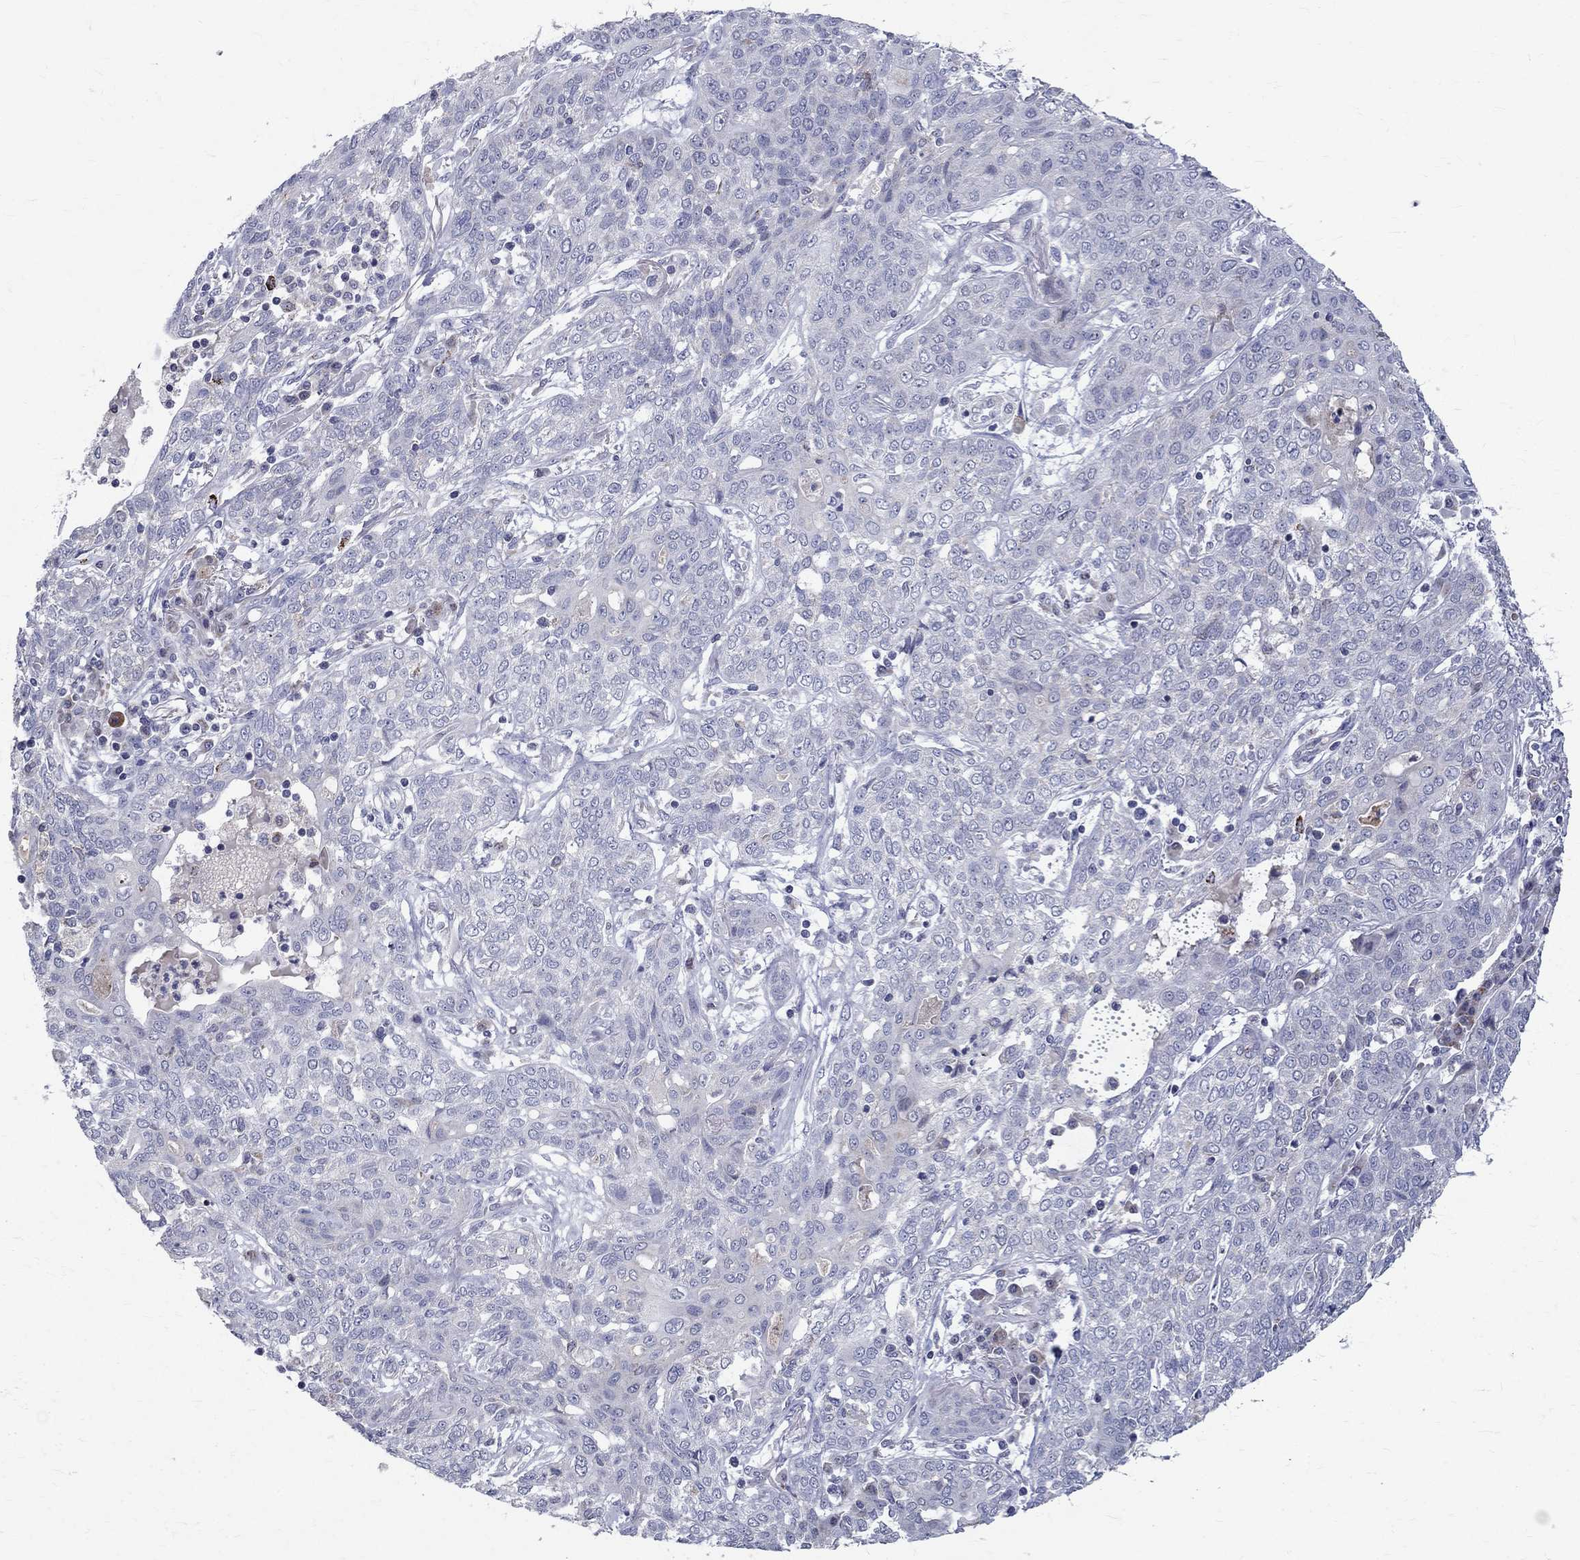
{"staining": {"intensity": "negative", "quantity": "none", "location": "none"}, "tissue": "lung cancer", "cell_type": "Tumor cells", "image_type": "cancer", "snomed": [{"axis": "morphology", "description": "Squamous cell carcinoma, NOS"}, {"axis": "topography", "description": "Lung"}], "caption": "The photomicrograph reveals no staining of tumor cells in lung squamous cell carcinoma. (DAB immunohistochemistry with hematoxylin counter stain).", "gene": "SLC4A10", "patient": {"sex": "female", "age": 70}}